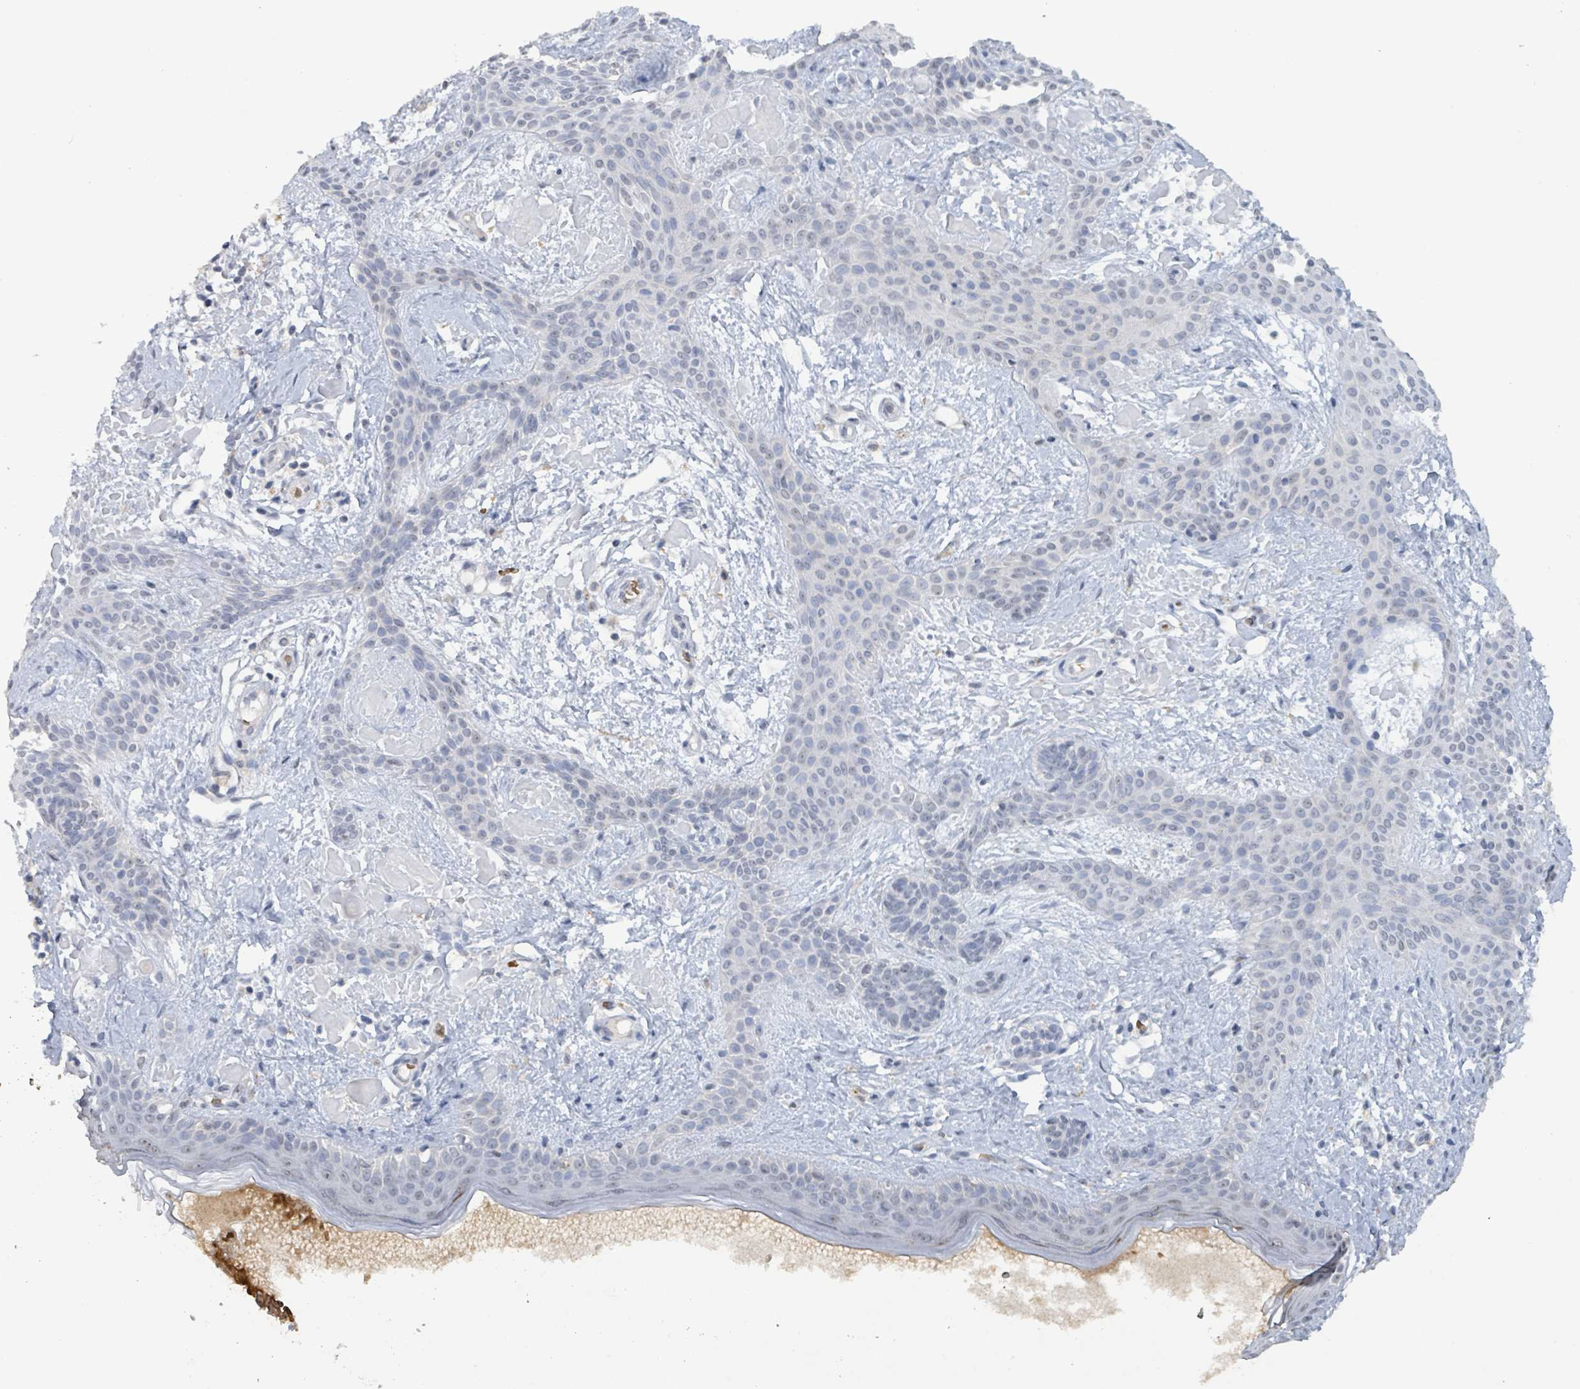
{"staining": {"intensity": "negative", "quantity": "none", "location": "none"}, "tissue": "skin cancer", "cell_type": "Tumor cells", "image_type": "cancer", "snomed": [{"axis": "morphology", "description": "Basal cell carcinoma"}, {"axis": "topography", "description": "Skin"}], "caption": "This is an IHC photomicrograph of human skin cancer. There is no positivity in tumor cells.", "gene": "SEBOX", "patient": {"sex": "male", "age": 78}}